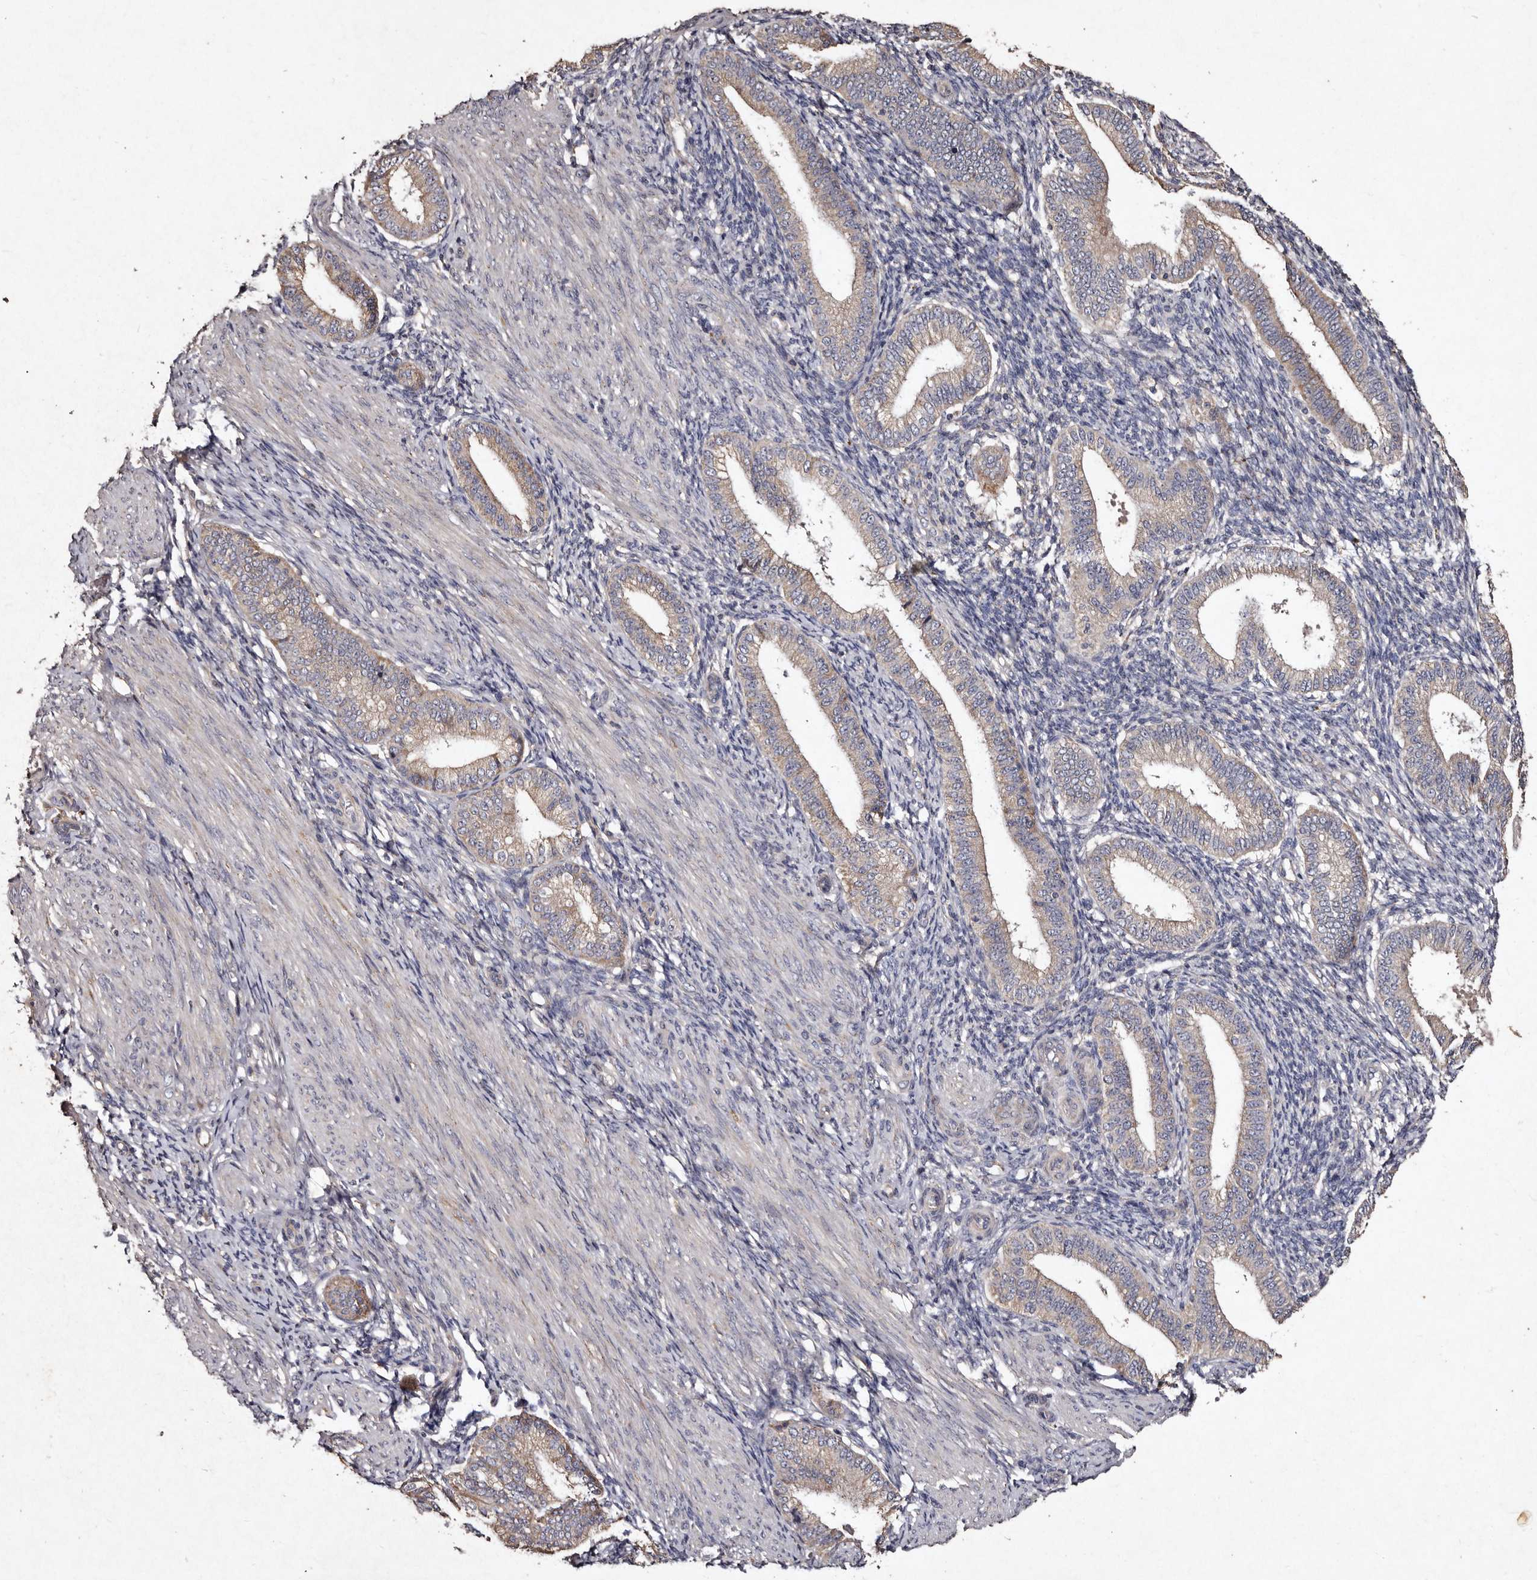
{"staining": {"intensity": "negative", "quantity": "none", "location": "none"}, "tissue": "endometrium", "cell_type": "Cells in endometrial stroma", "image_type": "normal", "snomed": [{"axis": "morphology", "description": "Normal tissue, NOS"}, {"axis": "topography", "description": "Endometrium"}], "caption": "Human endometrium stained for a protein using IHC reveals no expression in cells in endometrial stroma.", "gene": "TFB1M", "patient": {"sex": "female", "age": 39}}